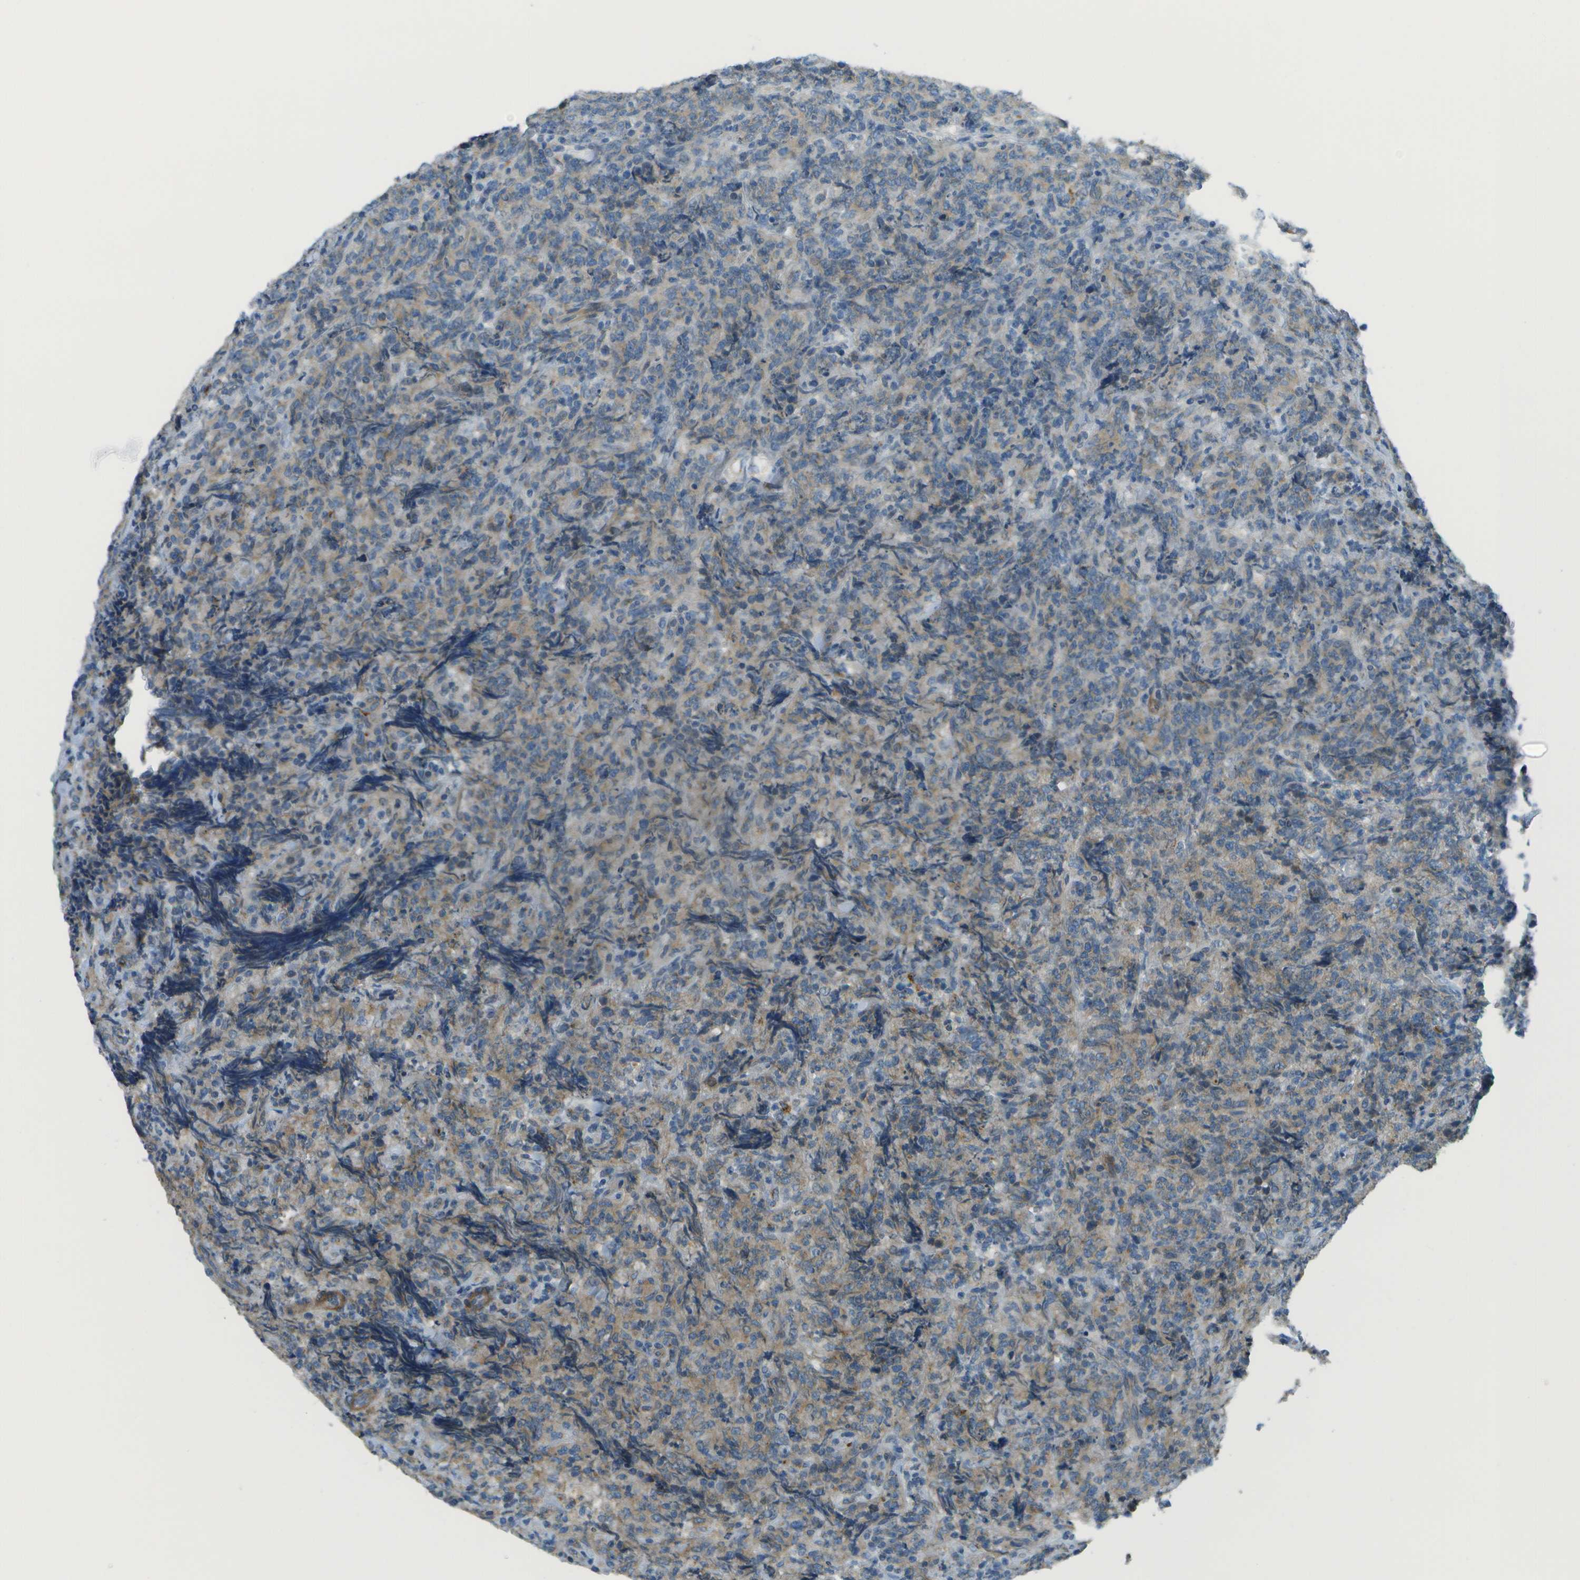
{"staining": {"intensity": "weak", "quantity": "25%-75%", "location": "cytoplasmic/membranous"}, "tissue": "lymphoma", "cell_type": "Tumor cells", "image_type": "cancer", "snomed": [{"axis": "morphology", "description": "Malignant lymphoma, non-Hodgkin's type, High grade"}, {"axis": "topography", "description": "Tonsil"}], "caption": "A high-resolution photomicrograph shows IHC staining of malignant lymphoma, non-Hodgkin's type (high-grade), which shows weak cytoplasmic/membranous positivity in approximately 25%-75% of tumor cells.", "gene": "MYH11", "patient": {"sex": "female", "age": 36}}